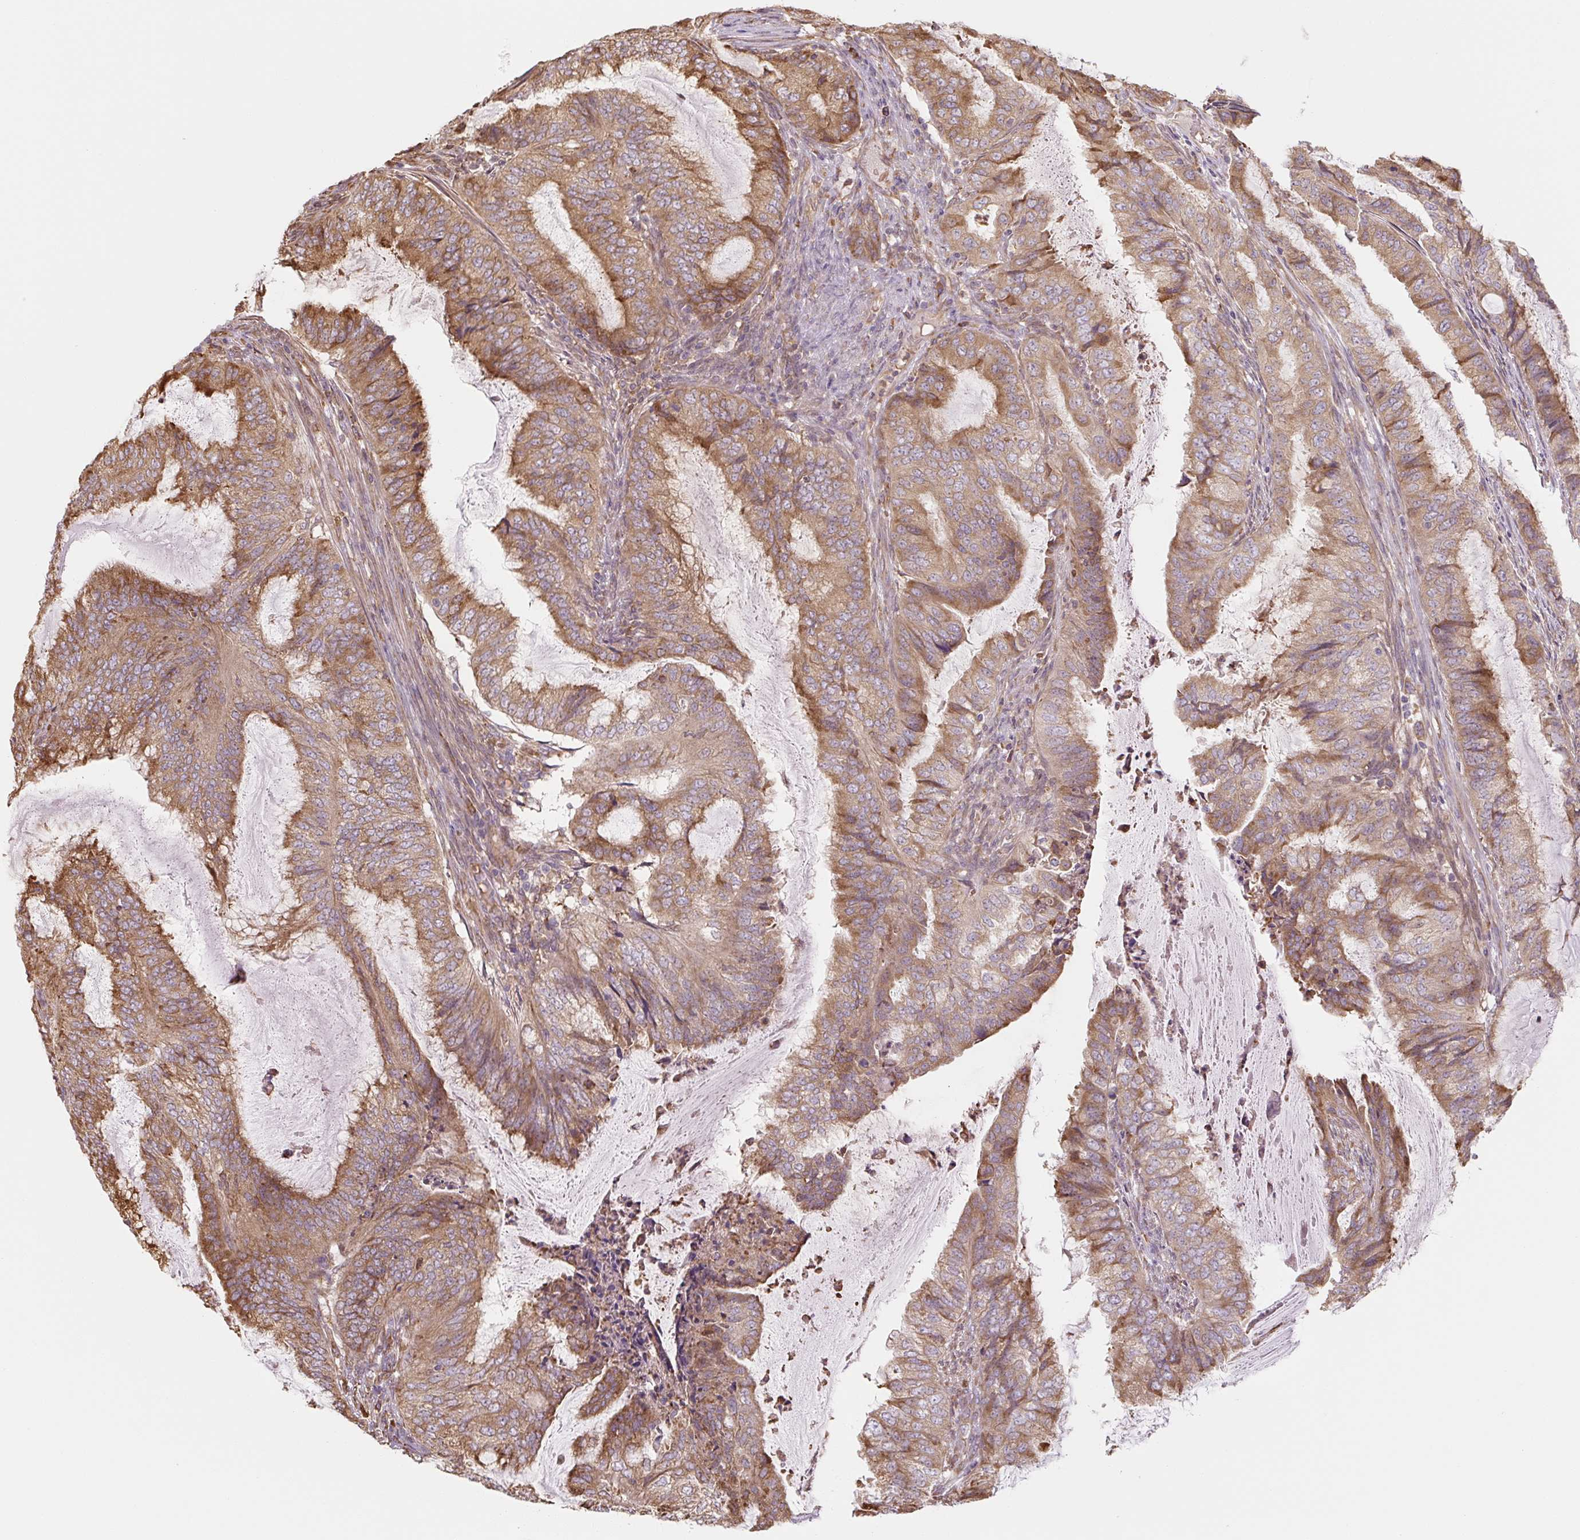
{"staining": {"intensity": "moderate", "quantity": ">75%", "location": "cytoplasmic/membranous"}, "tissue": "endometrial cancer", "cell_type": "Tumor cells", "image_type": "cancer", "snomed": [{"axis": "morphology", "description": "Adenocarcinoma, NOS"}, {"axis": "topography", "description": "Endometrium"}], "caption": "An image of adenocarcinoma (endometrial) stained for a protein displays moderate cytoplasmic/membranous brown staining in tumor cells. The staining is performed using DAB brown chromogen to label protein expression. The nuclei are counter-stained blue using hematoxylin.", "gene": "RASA1", "patient": {"sex": "female", "age": 51}}